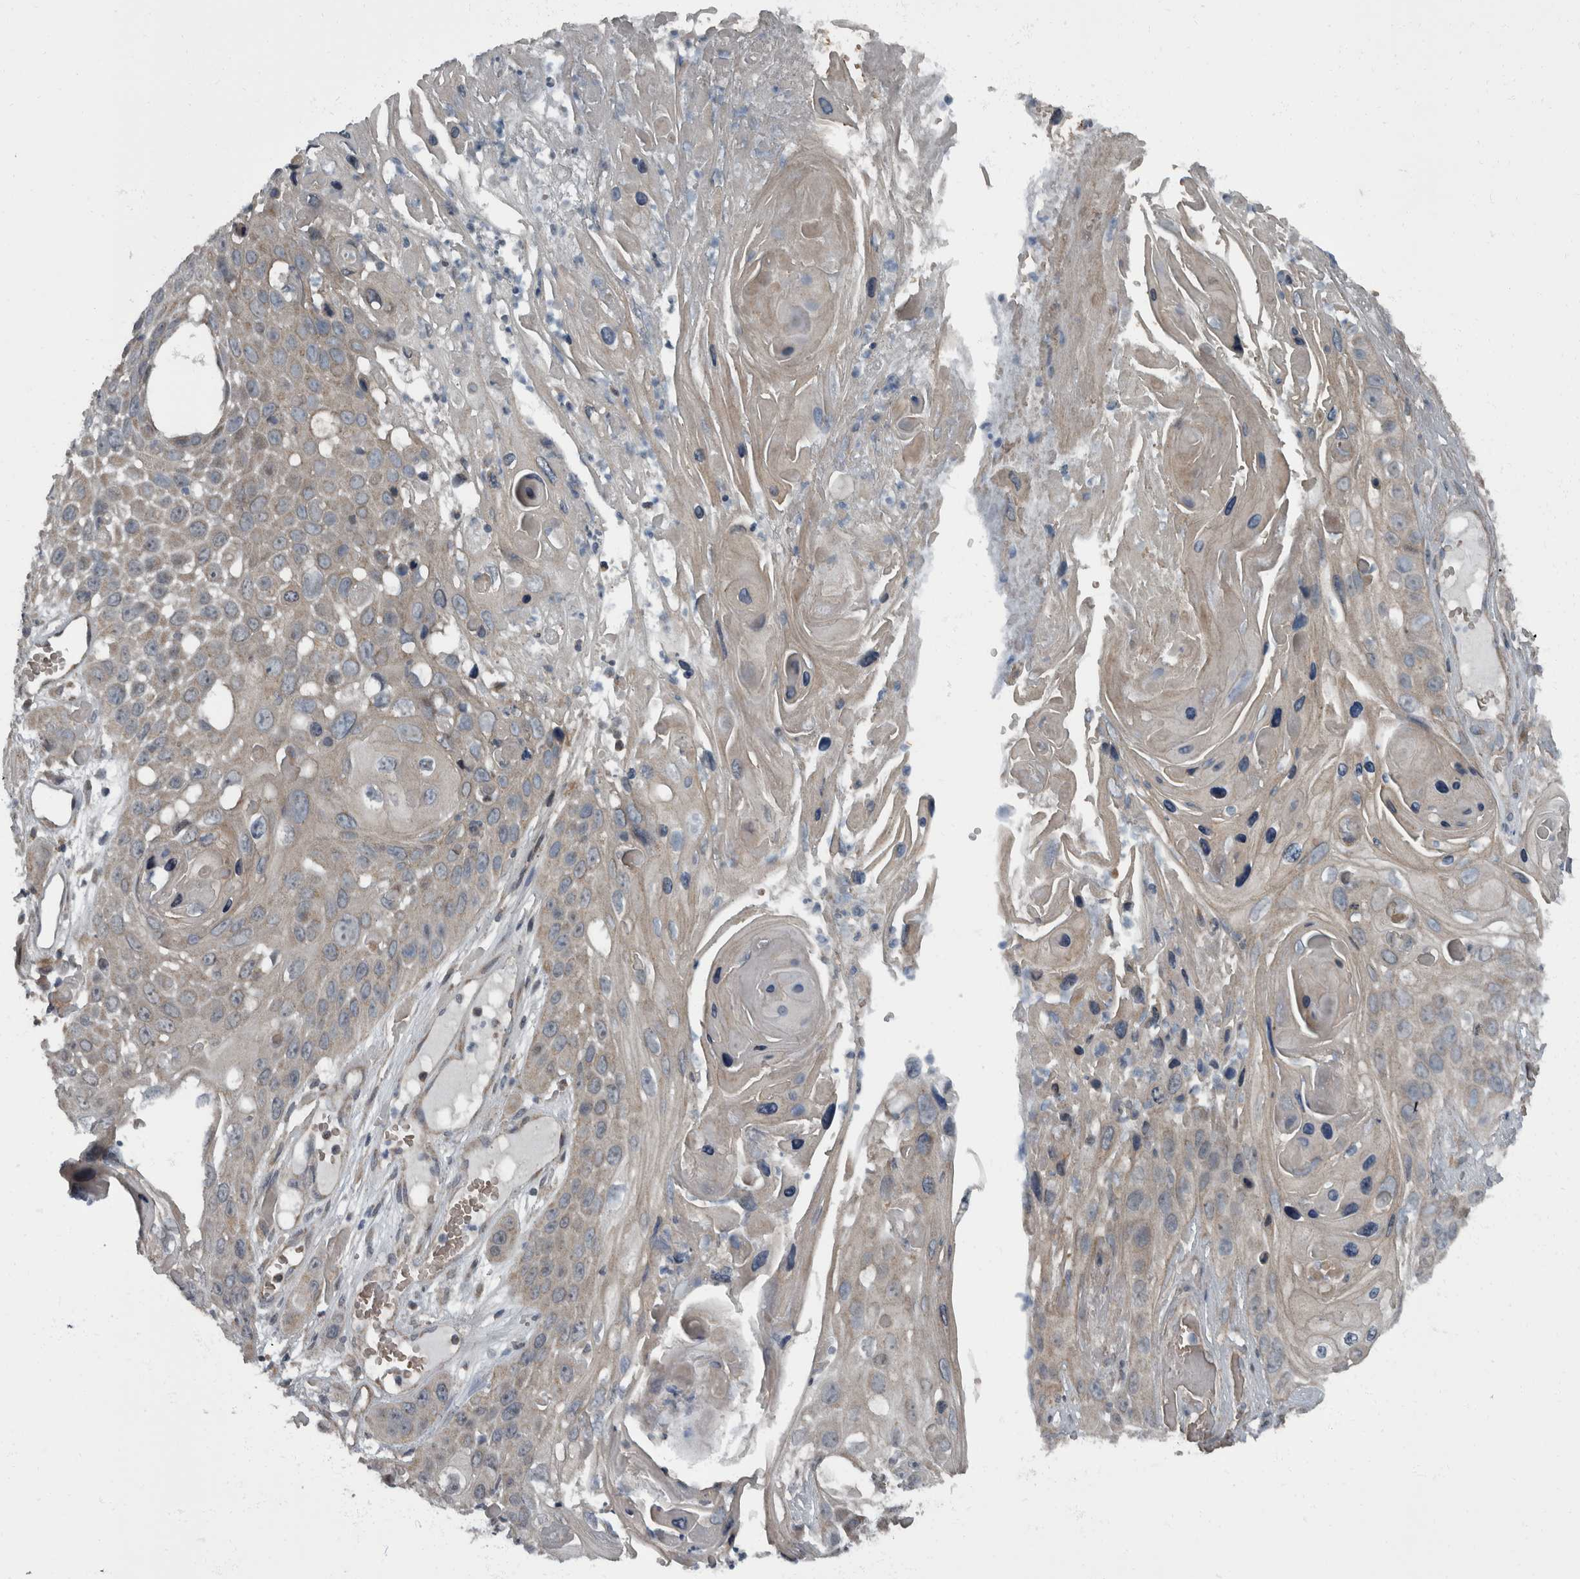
{"staining": {"intensity": "negative", "quantity": "none", "location": "none"}, "tissue": "skin cancer", "cell_type": "Tumor cells", "image_type": "cancer", "snomed": [{"axis": "morphology", "description": "Squamous cell carcinoma, NOS"}, {"axis": "topography", "description": "Skin"}], "caption": "A photomicrograph of skin cancer (squamous cell carcinoma) stained for a protein shows no brown staining in tumor cells. (Immunohistochemistry (ihc), brightfield microscopy, high magnification).", "gene": "RABGGTB", "patient": {"sex": "male", "age": 55}}